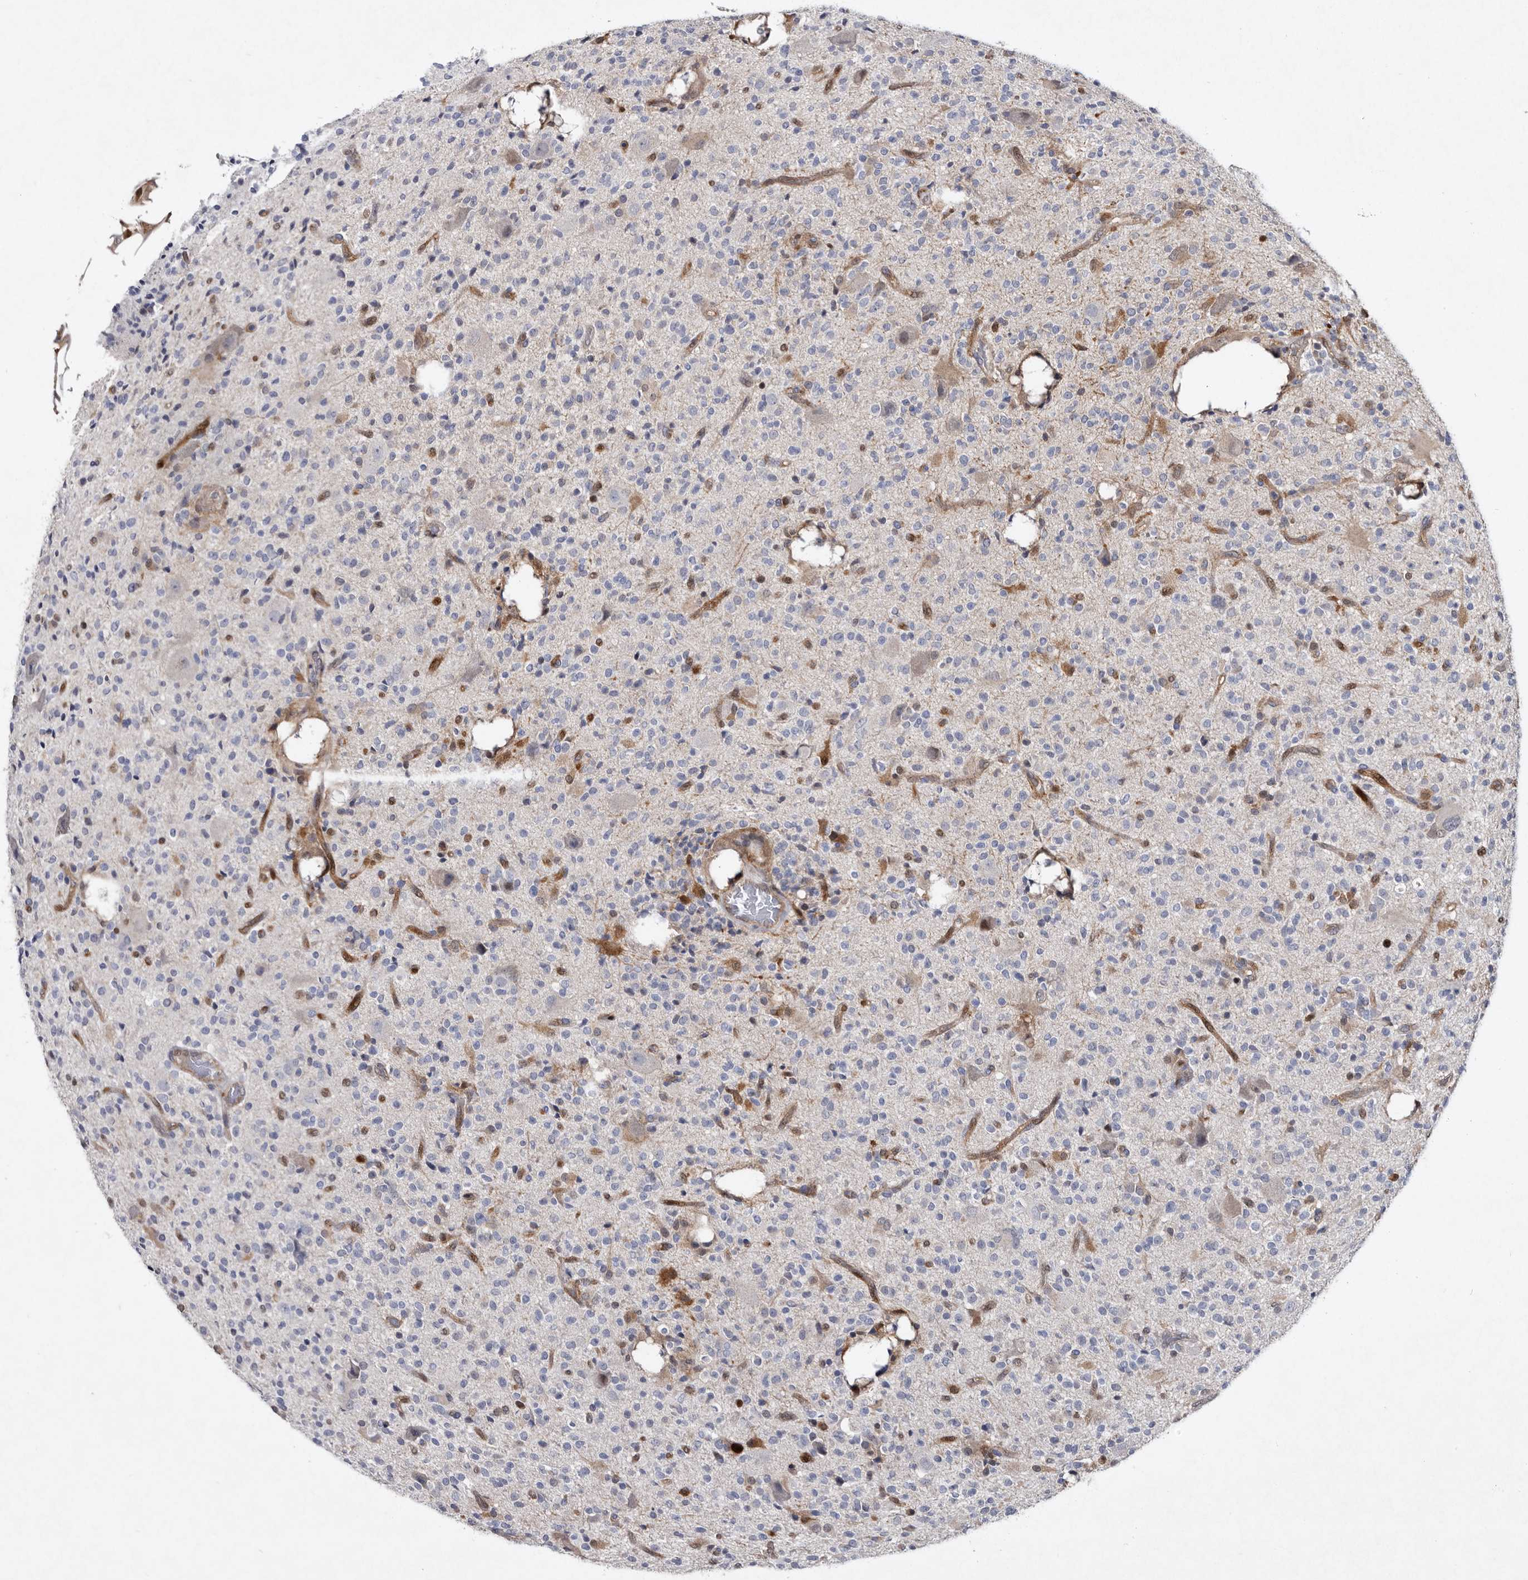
{"staining": {"intensity": "negative", "quantity": "none", "location": "none"}, "tissue": "glioma", "cell_type": "Tumor cells", "image_type": "cancer", "snomed": [{"axis": "morphology", "description": "Glioma, malignant, High grade"}, {"axis": "topography", "description": "Brain"}], "caption": "DAB immunohistochemical staining of human malignant glioma (high-grade) exhibits no significant positivity in tumor cells. (Immunohistochemistry (ihc), brightfield microscopy, high magnification).", "gene": "SERPINB8", "patient": {"sex": "male", "age": 34}}